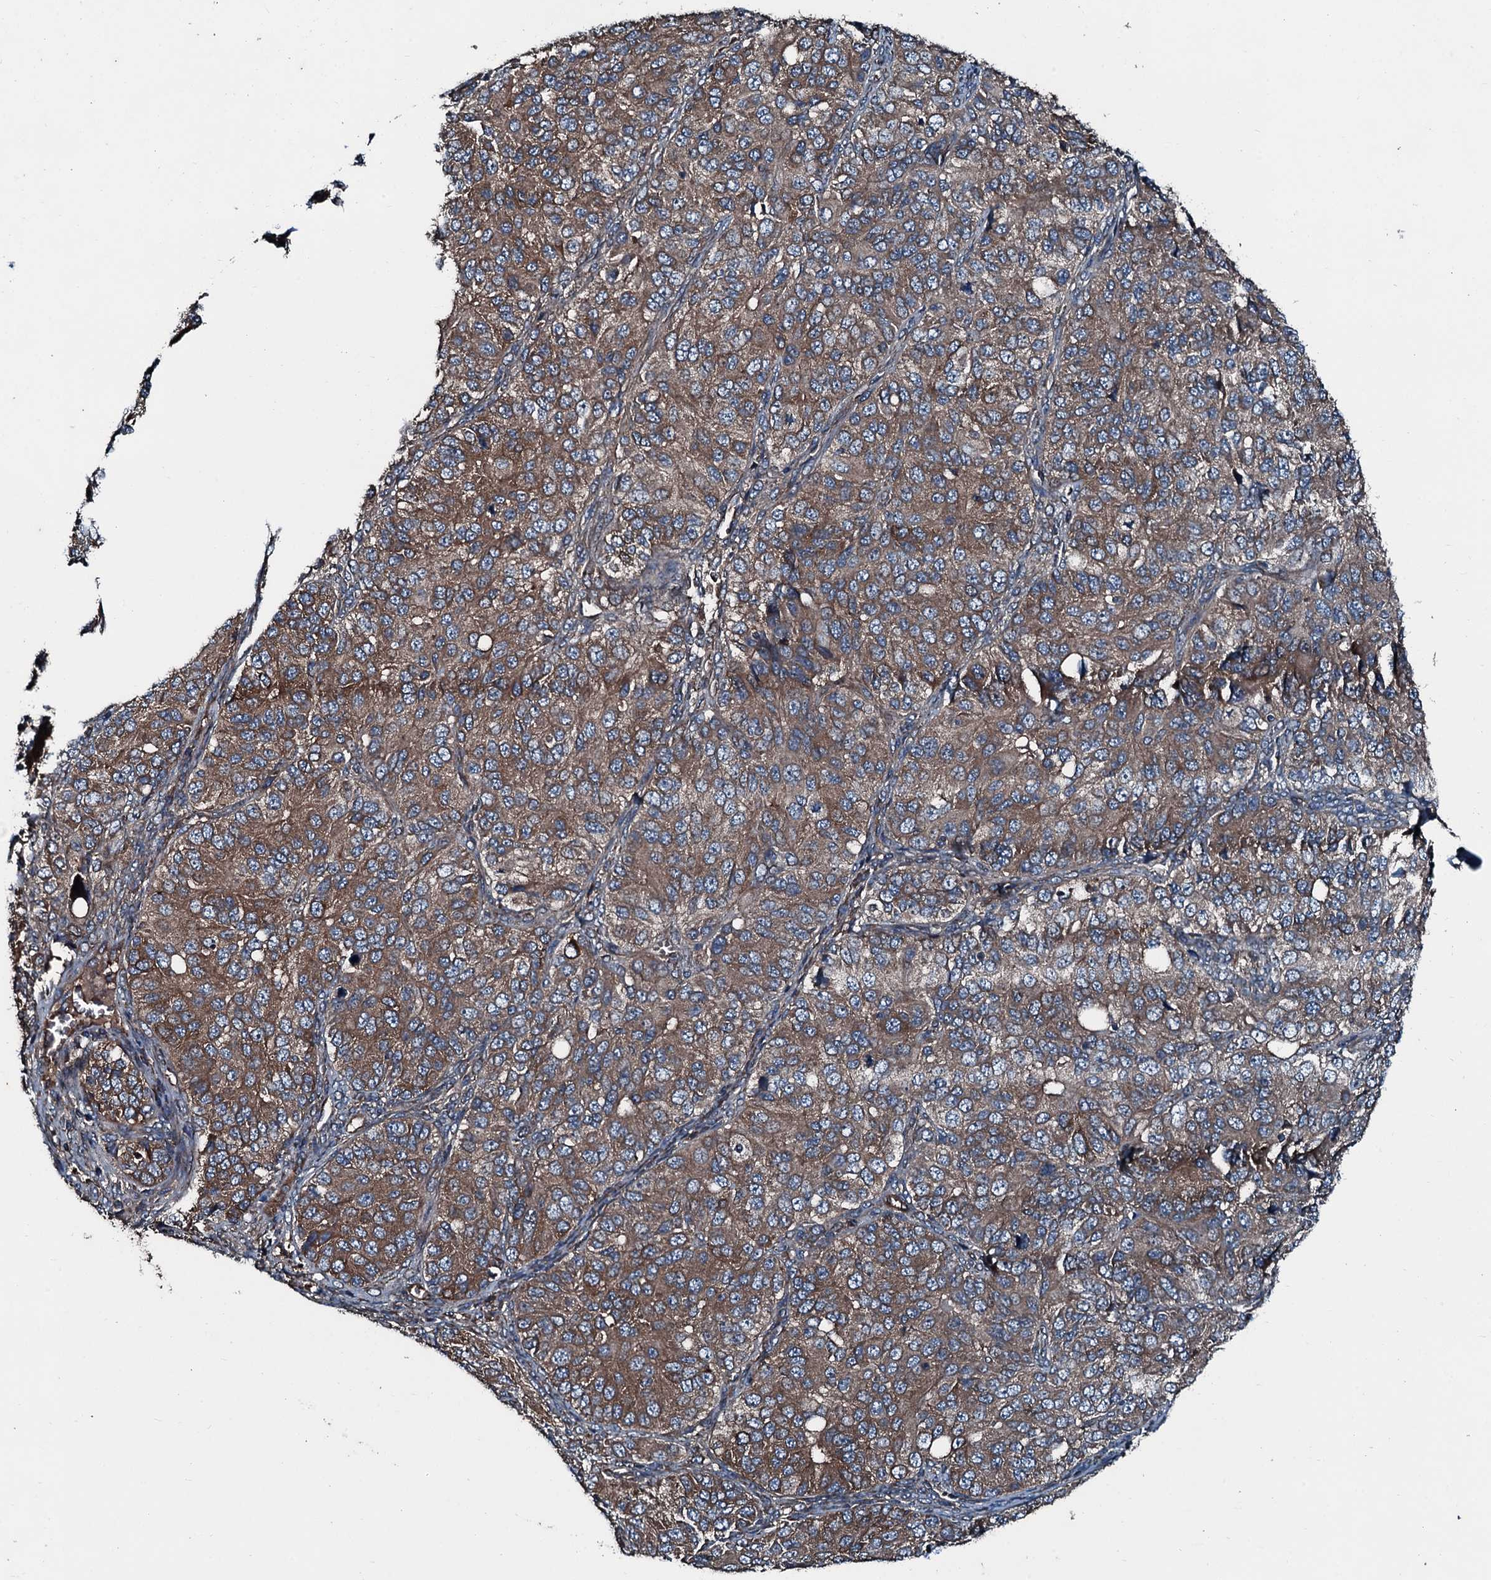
{"staining": {"intensity": "moderate", "quantity": ">75%", "location": "cytoplasmic/membranous"}, "tissue": "ovarian cancer", "cell_type": "Tumor cells", "image_type": "cancer", "snomed": [{"axis": "morphology", "description": "Carcinoma, endometroid"}, {"axis": "topography", "description": "Ovary"}], "caption": "Endometroid carcinoma (ovarian) tissue demonstrates moderate cytoplasmic/membranous expression in approximately >75% of tumor cells The protein of interest is shown in brown color, while the nuclei are stained blue.", "gene": "AARS1", "patient": {"sex": "female", "age": 51}}